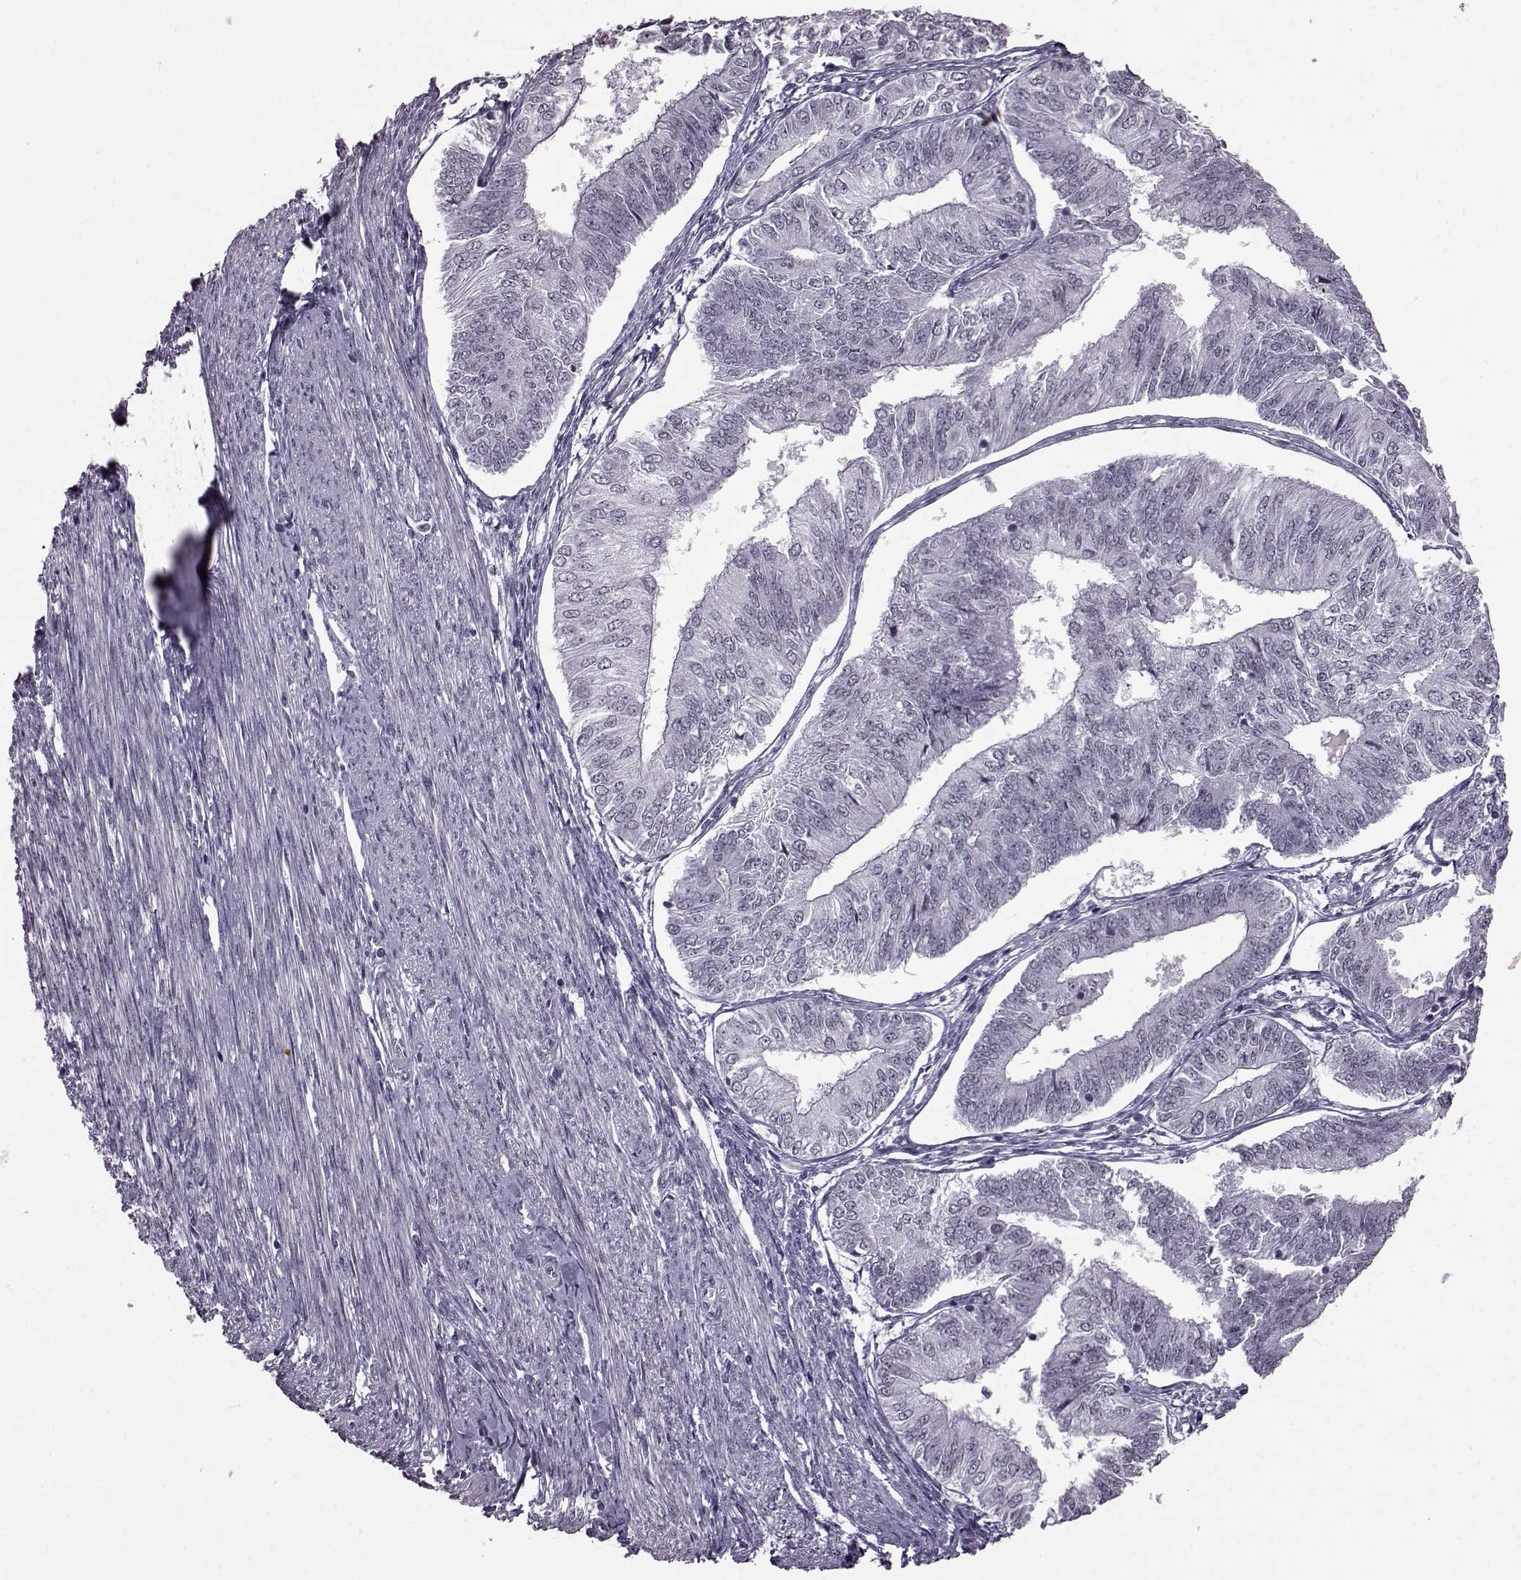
{"staining": {"intensity": "negative", "quantity": "none", "location": "none"}, "tissue": "endometrial cancer", "cell_type": "Tumor cells", "image_type": "cancer", "snomed": [{"axis": "morphology", "description": "Adenocarcinoma, NOS"}, {"axis": "topography", "description": "Endometrium"}], "caption": "This is an IHC histopathology image of endometrial adenocarcinoma. There is no positivity in tumor cells.", "gene": "SLC28A2", "patient": {"sex": "female", "age": 58}}